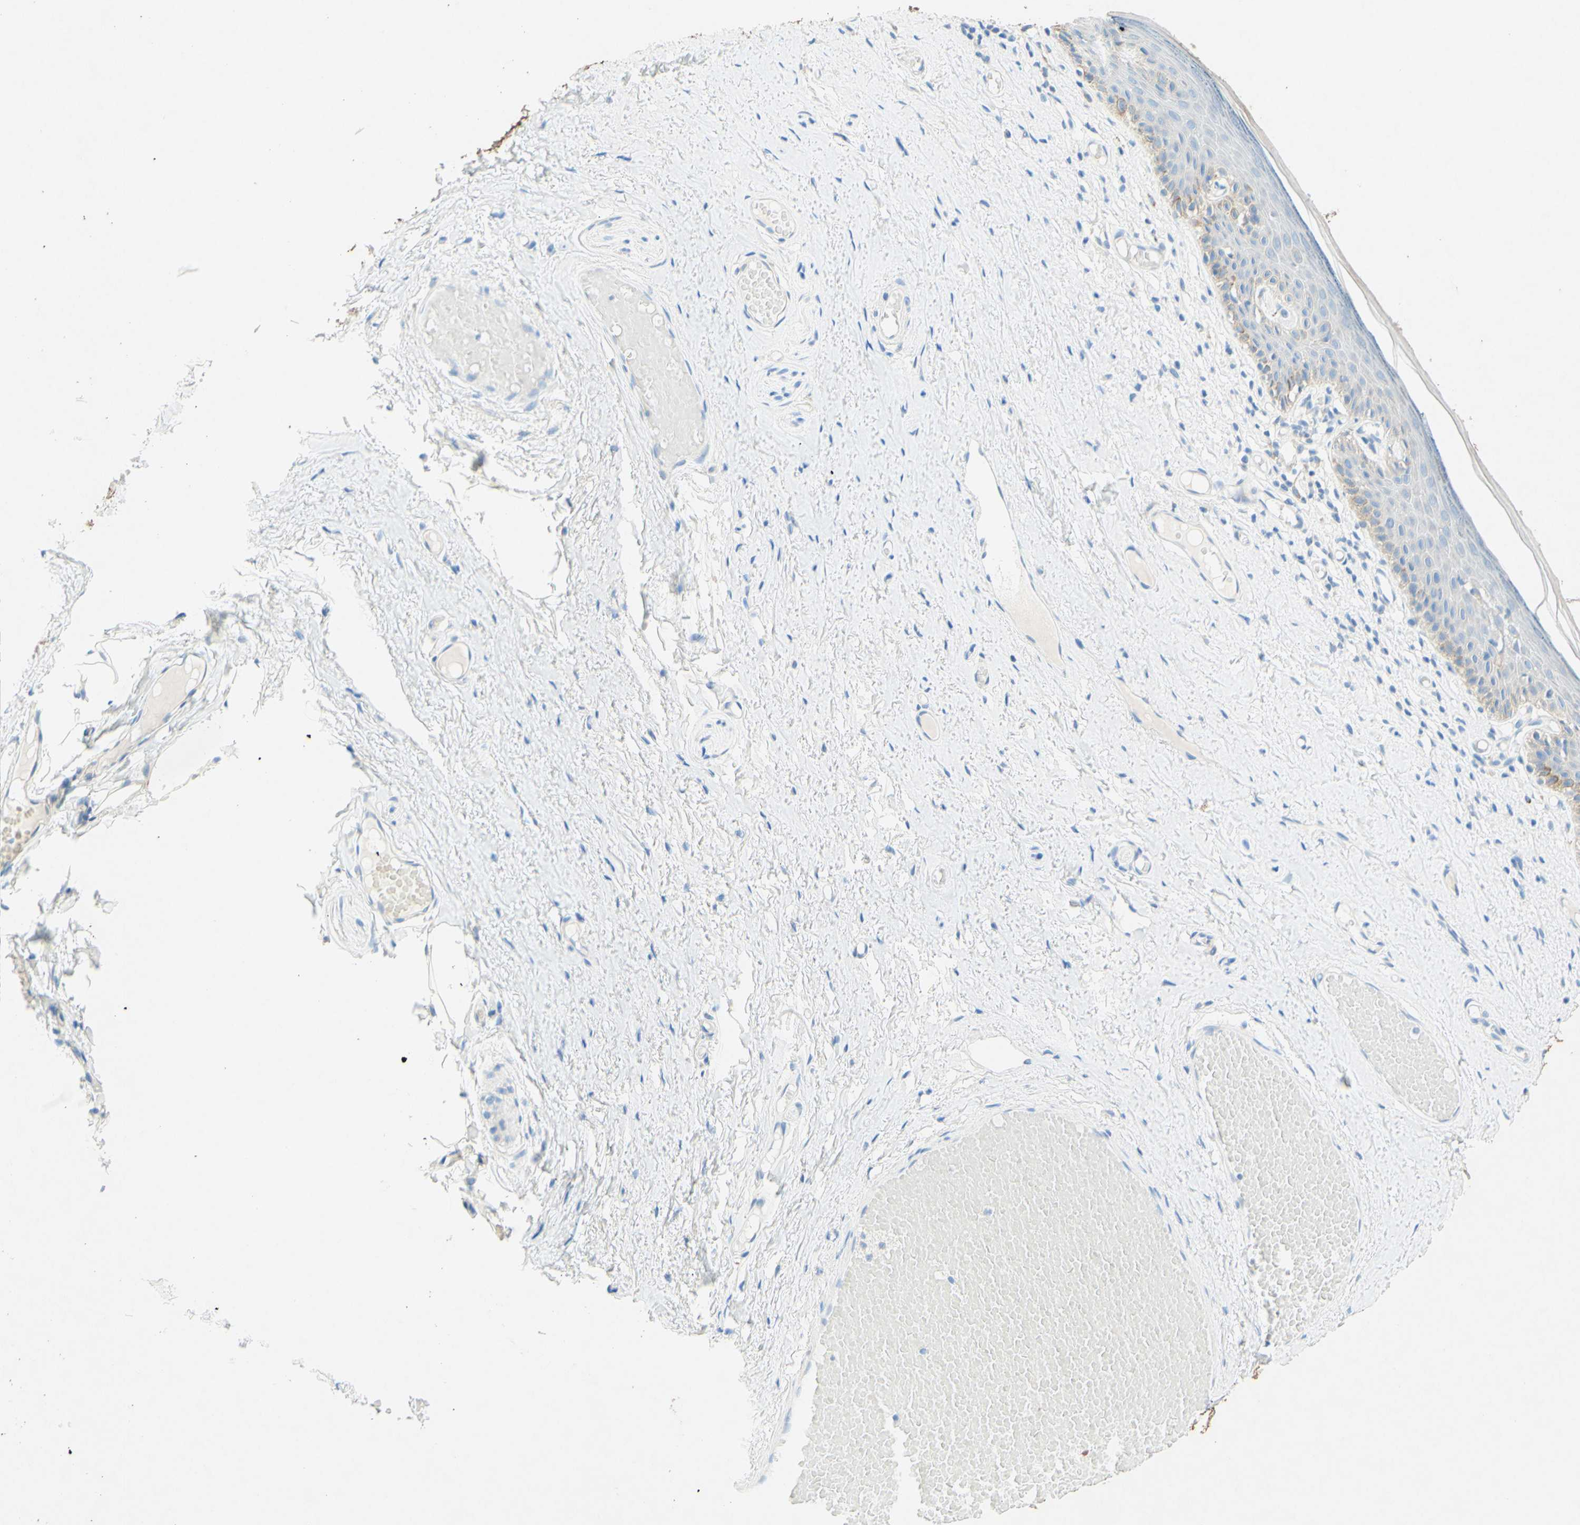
{"staining": {"intensity": "weak", "quantity": "<25%", "location": "cytoplasmic/membranous"}, "tissue": "skin", "cell_type": "Epidermal cells", "image_type": "normal", "snomed": [{"axis": "morphology", "description": "Normal tissue, NOS"}, {"axis": "topography", "description": "Vulva"}], "caption": "IHC photomicrograph of benign human skin stained for a protein (brown), which shows no staining in epidermal cells. Nuclei are stained in blue.", "gene": "SLC46A1", "patient": {"sex": "female", "age": 54}}